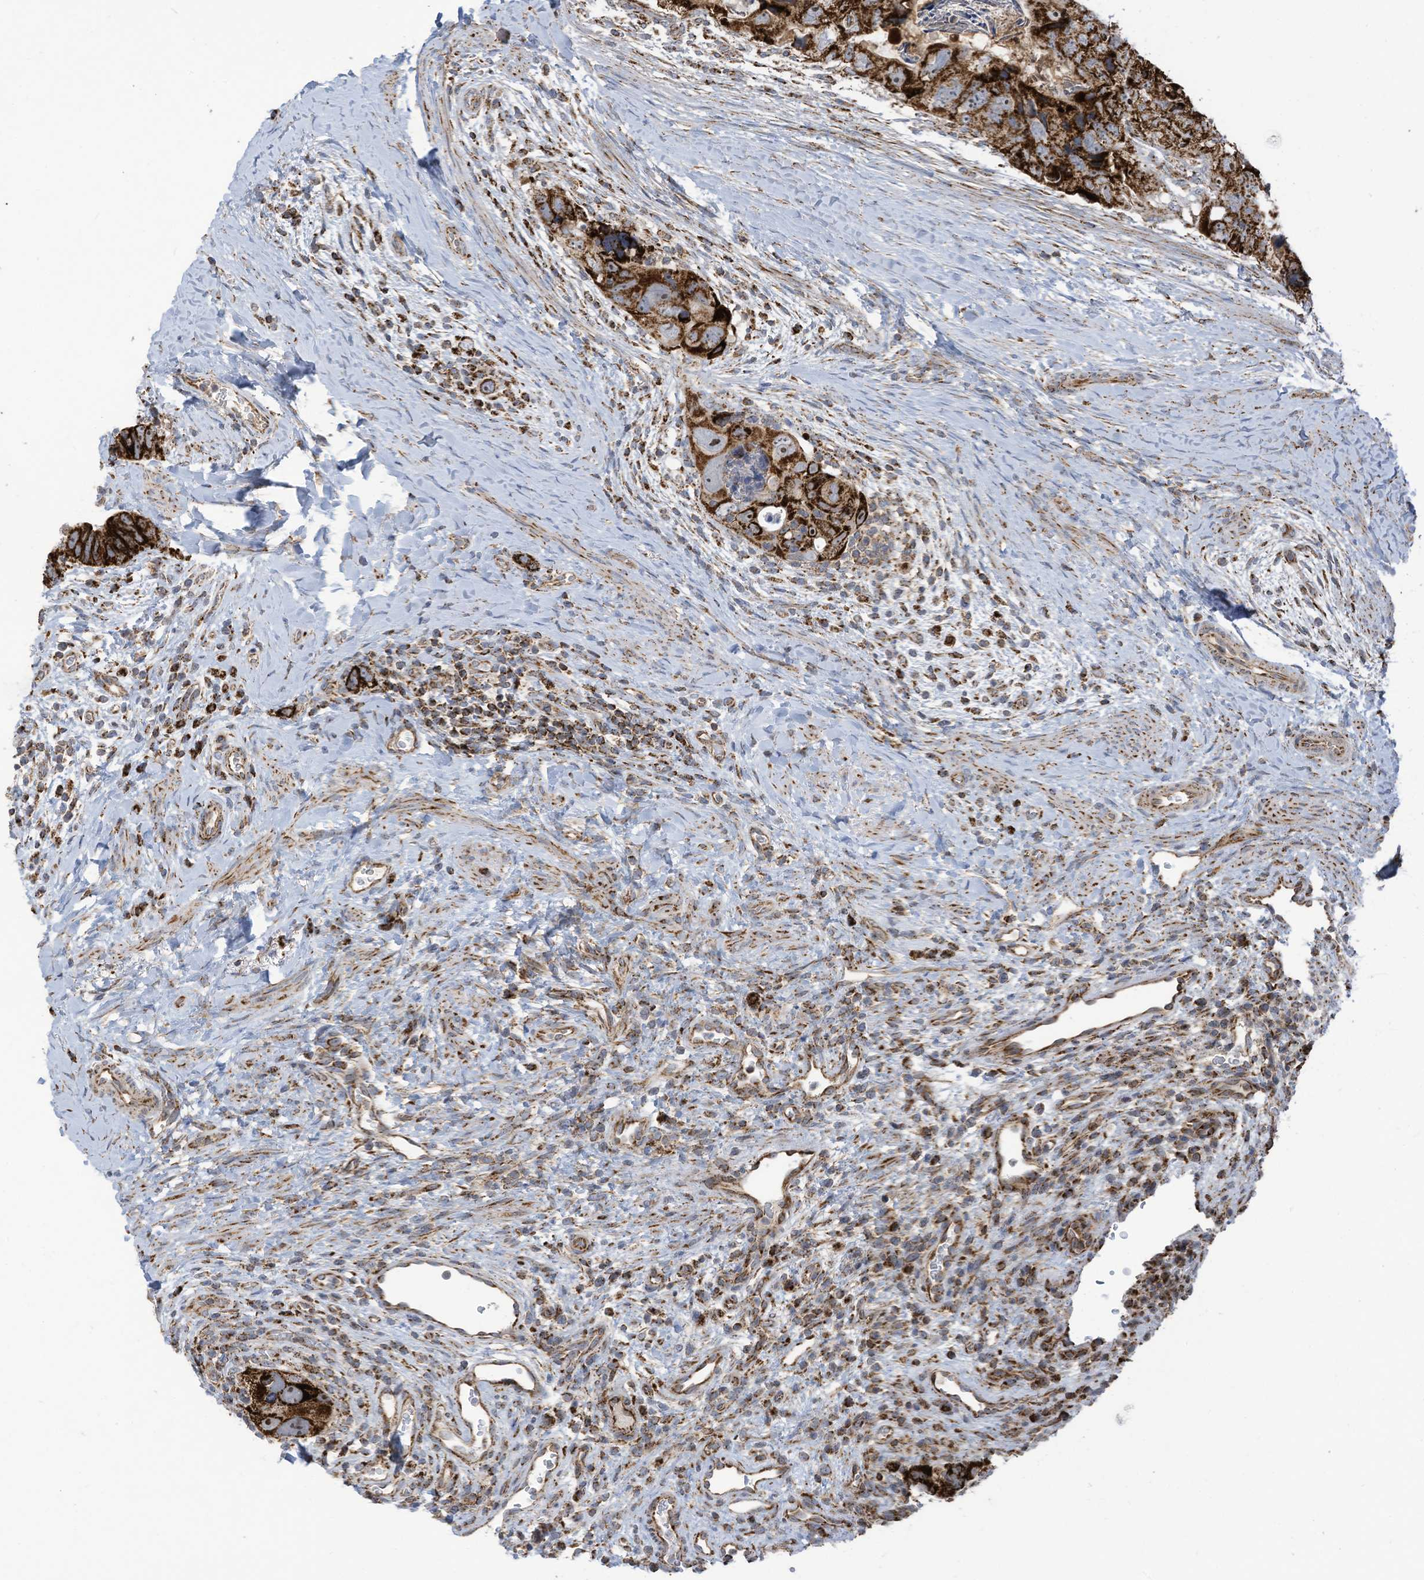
{"staining": {"intensity": "strong", "quantity": ">75%", "location": "cytoplasmic/membranous"}, "tissue": "colorectal cancer", "cell_type": "Tumor cells", "image_type": "cancer", "snomed": [{"axis": "morphology", "description": "Adenocarcinoma, NOS"}, {"axis": "topography", "description": "Rectum"}], "caption": "Tumor cells show high levels of strong cytoplasmic/membranous positivity in about >75% of cells in colorectal cancer.", "gene": "COX10", "patient": {"sex": "male", "age": 59}}